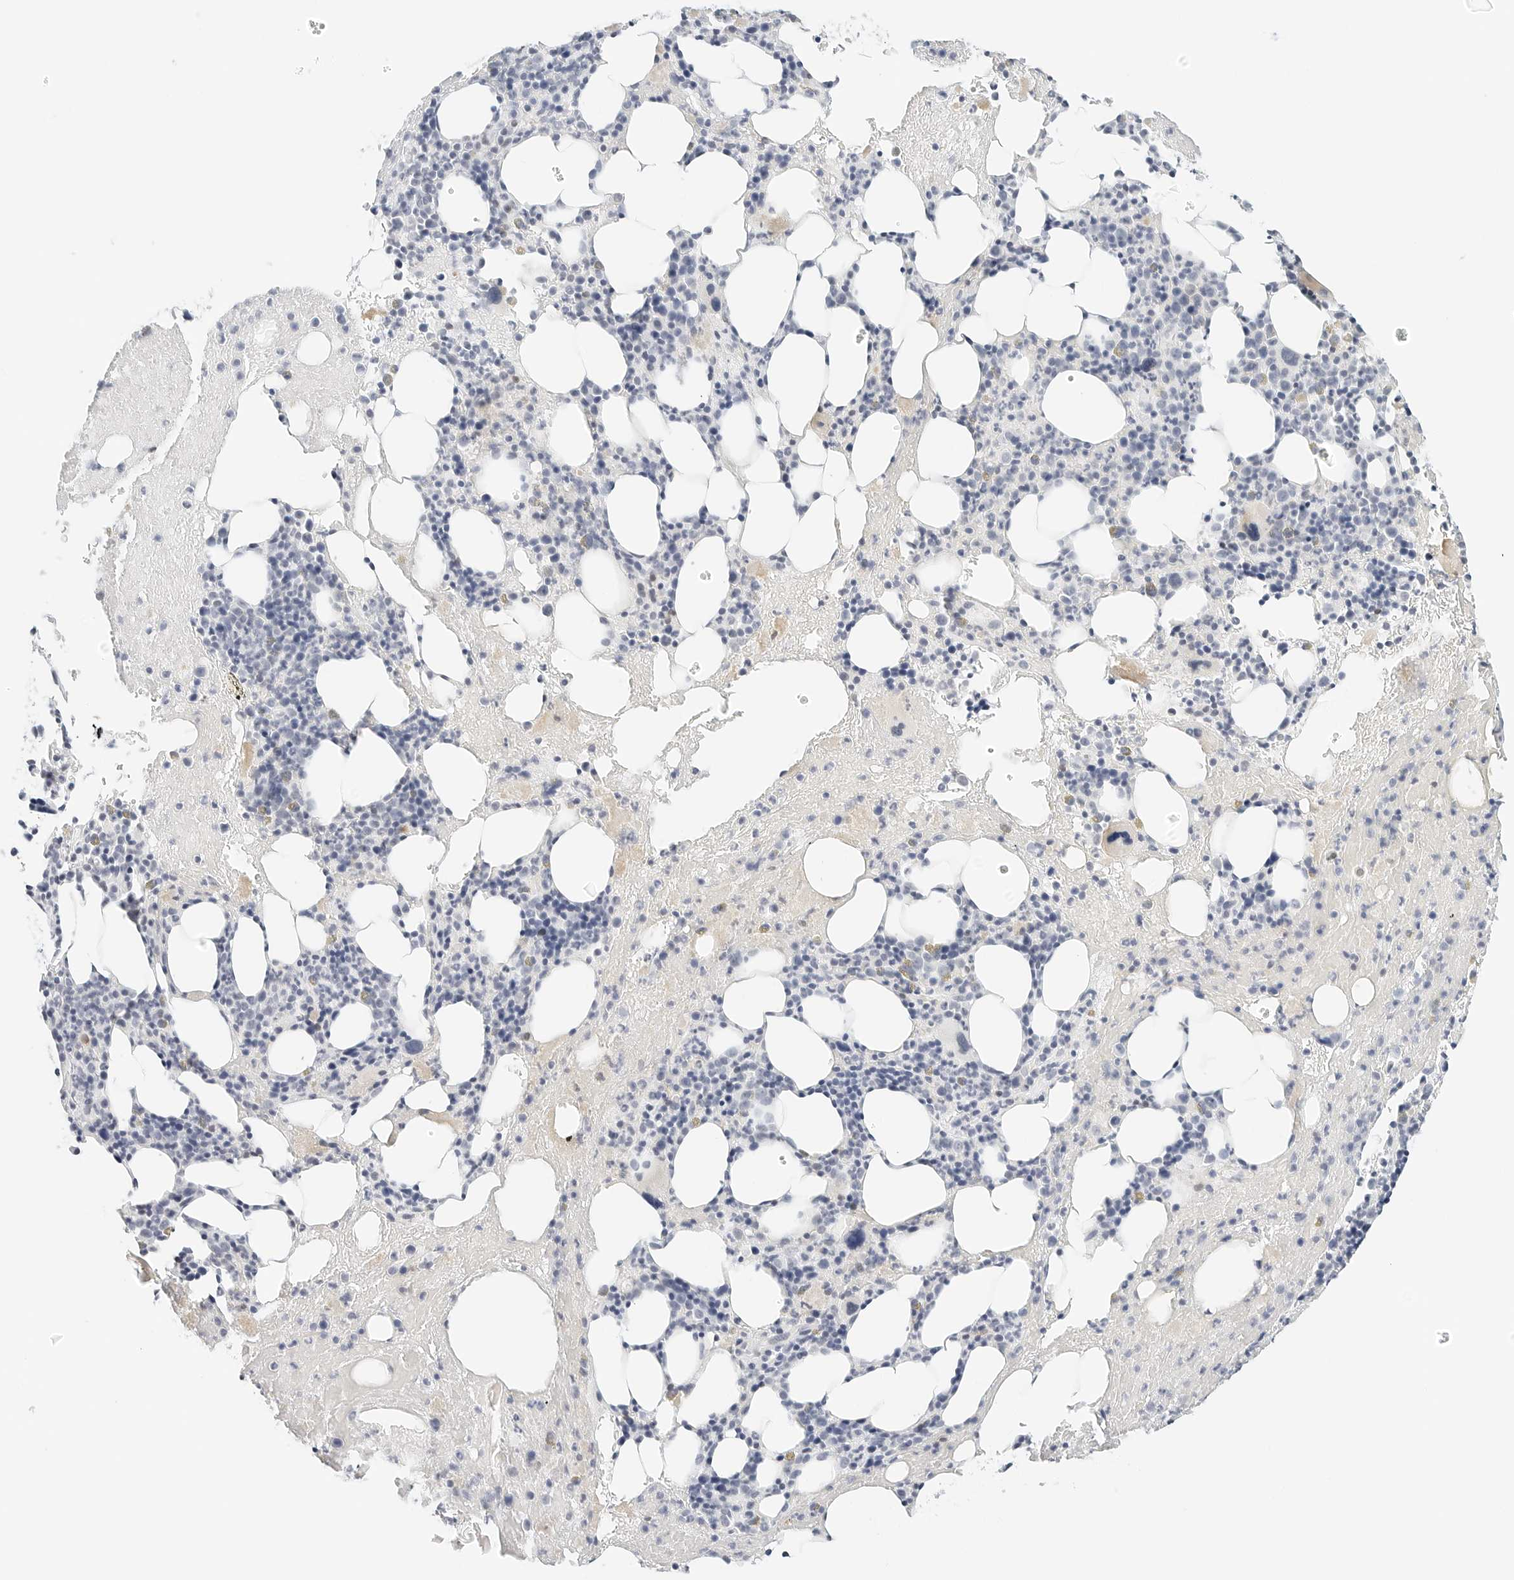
{"staining": {"intensity": "weak", "quantity": "<25%", "location": "cytoplasmic/membranous"}, "tissue": "bone marrow", "cell_type": "Hematopoietic cells", "image_type": "normal", "snomed": [{"axis": "morphology", "description": "Normal tissue, NOS"}, {"axis": "topography", "description": "Bone marrow"}], "caption": "Immunohistochemistry (IHC) histopathology image of benign bone marrow: human bone marrow stained with DAB (3,3'-diaminobenzidine) demonstrates no significant protein staining in hematopoietic cells. The staining is performed using DAB brown chromogen with nuclei counter-stained in using hematoxylin.", "gene": "CD22", "patient": {"sex": "female", "age": 54}}